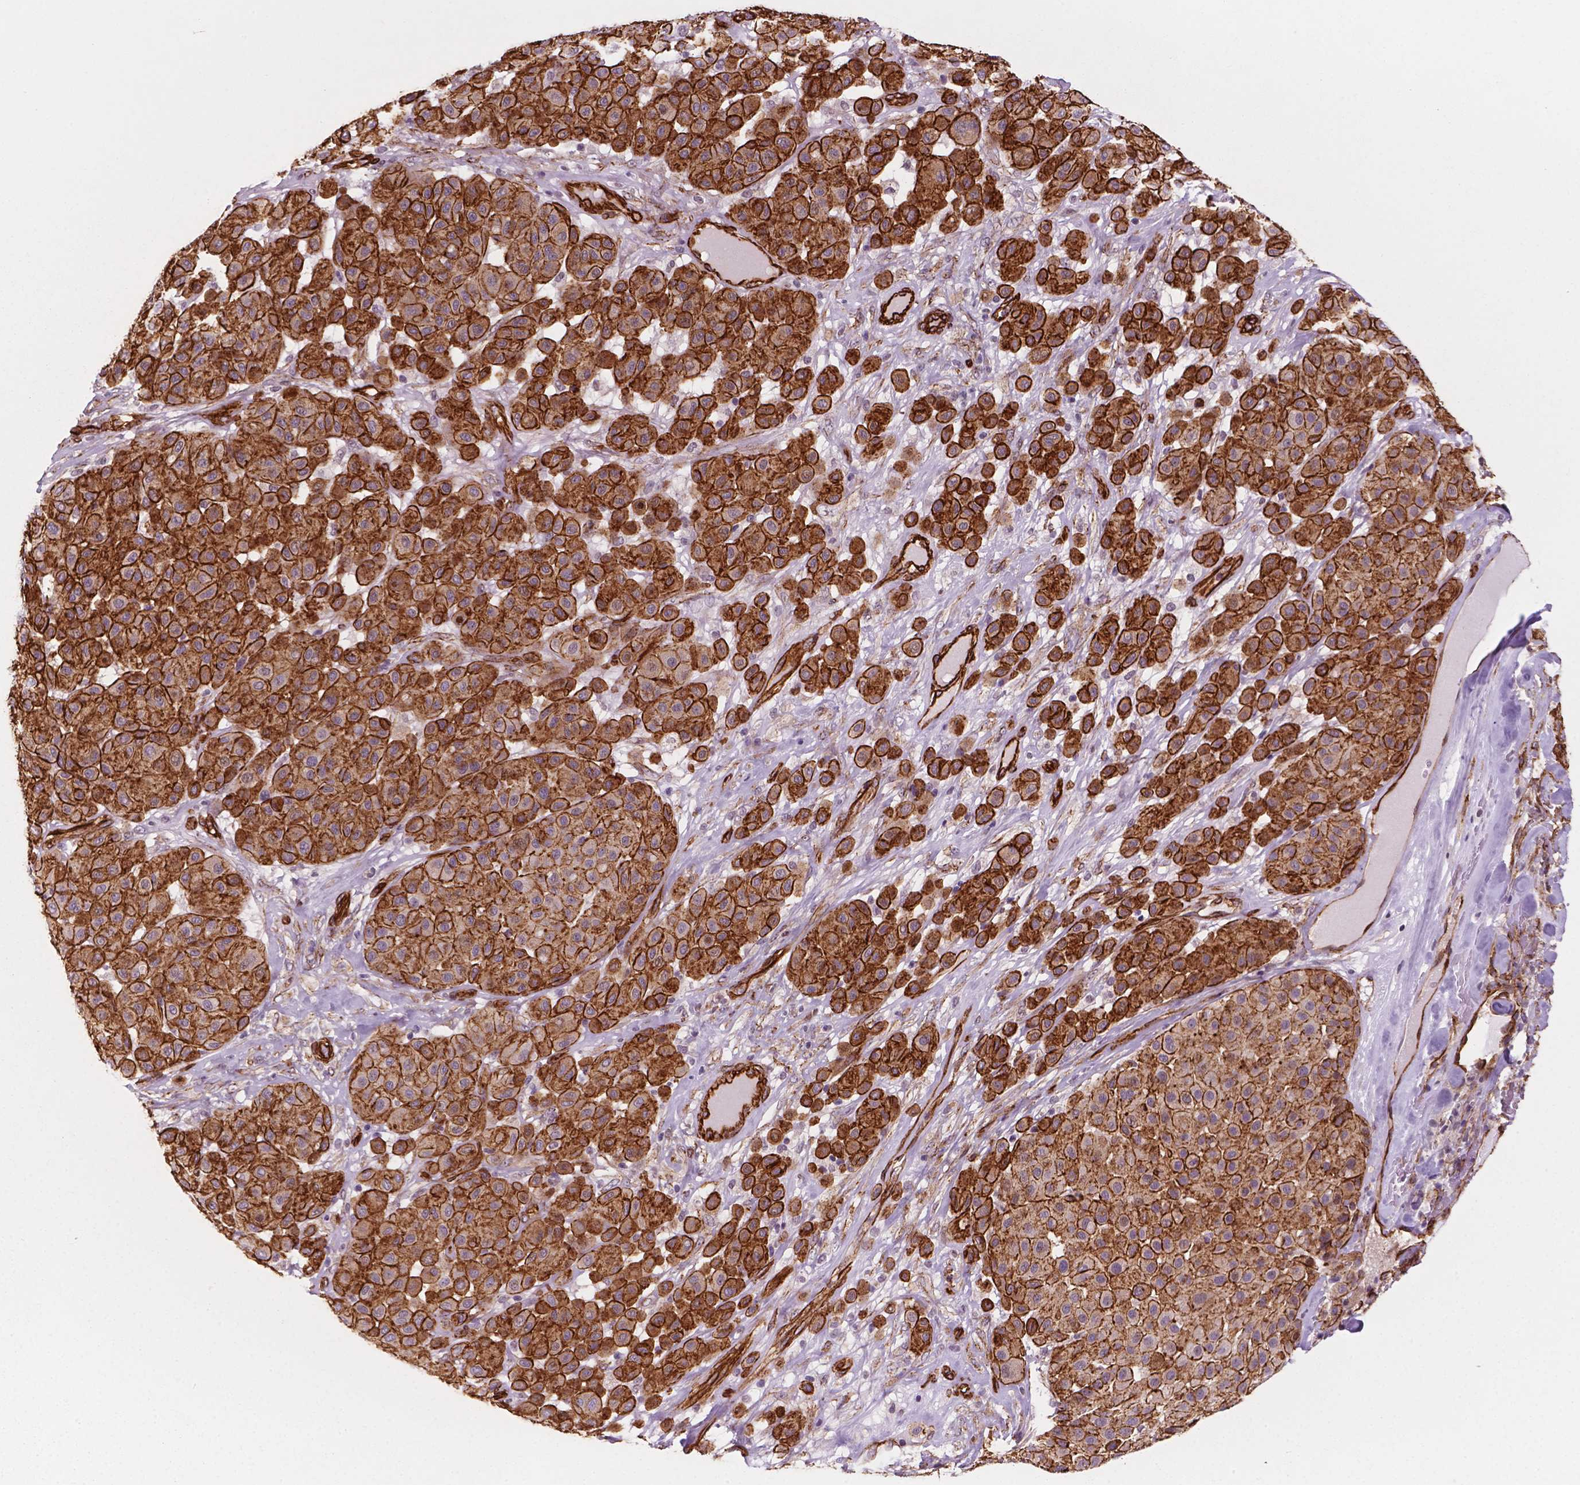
{"staining": {"intensity": "strong", "quantity": ">75%", "location": "cytoplasmic/membranous"}, "tissue": "melanoma", "cell_type": "Tumor cells", "image_type": "cancer", "snomed": [{"axis": "morphology", "description": "Malignant melanoma, Metastatic site"}, {"axis": "topography", "description": "Smooth muscle"}], "caption": "Malignant melanoma (metastatic site) stained with a protein marker exhibits strong staining in tumor cells.", "gene": "EGFL8", "patient": {"sex": "male", "age": 41}}